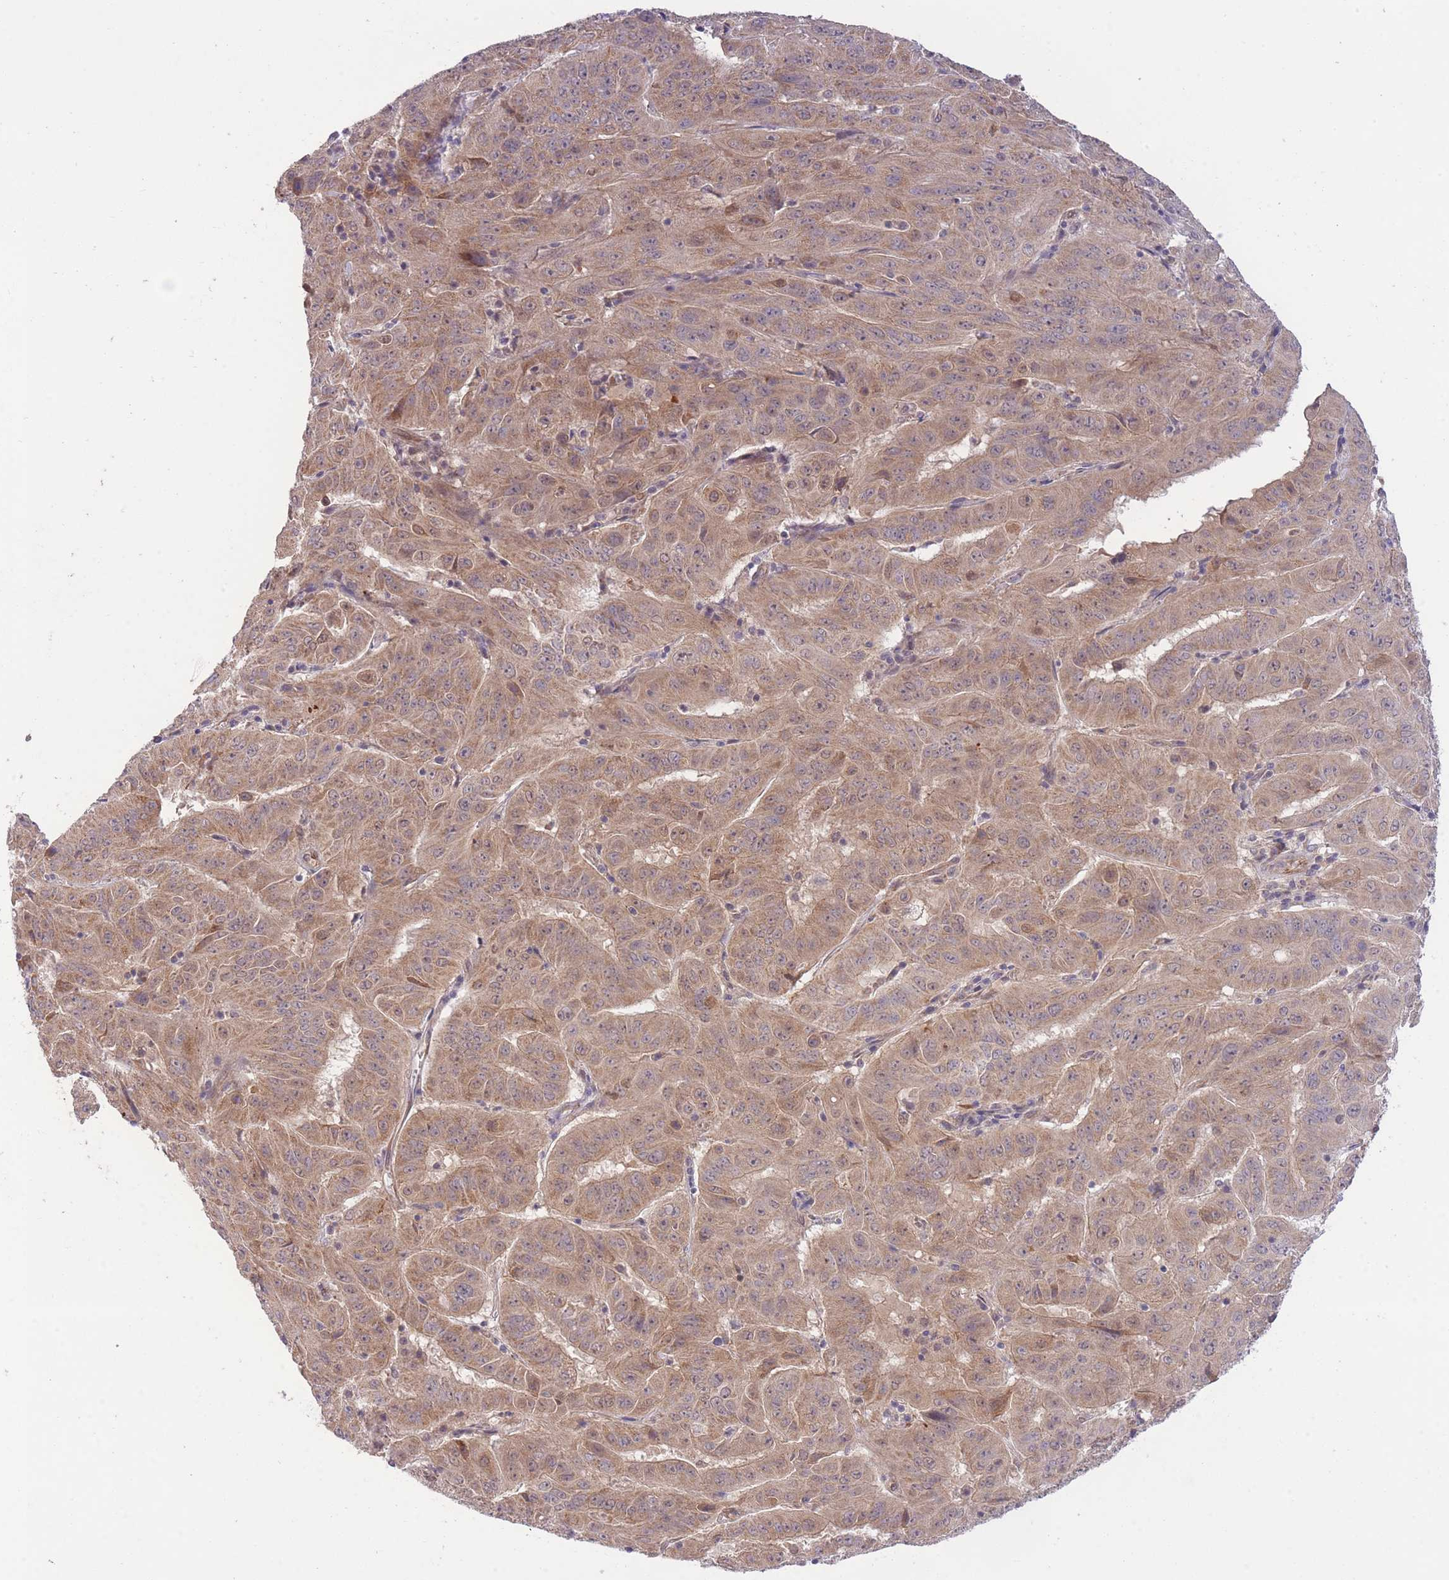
{"staining": {"intensity": "weak", "quantity": ">75%", "location": "cytoplasmic/membranous"}, "tissue": "pancreatic cancer", "cell_type": "Tumor cells", "image_type": "cancer", "snomed": [{"axis": "morphology", "description": "Adenocarcinoma, NOS"}, {"axis": "topography", "description": "Pancreas"}], "caption": "Protein staining reveals weak cytoplasmic/membranous staining in about >75% of tumor cells in pancreatic adenocarcinoma. Nuclei are stained in blue.", "gene": "ELOA2", "patient": {"sex": "male", "age": 63}}